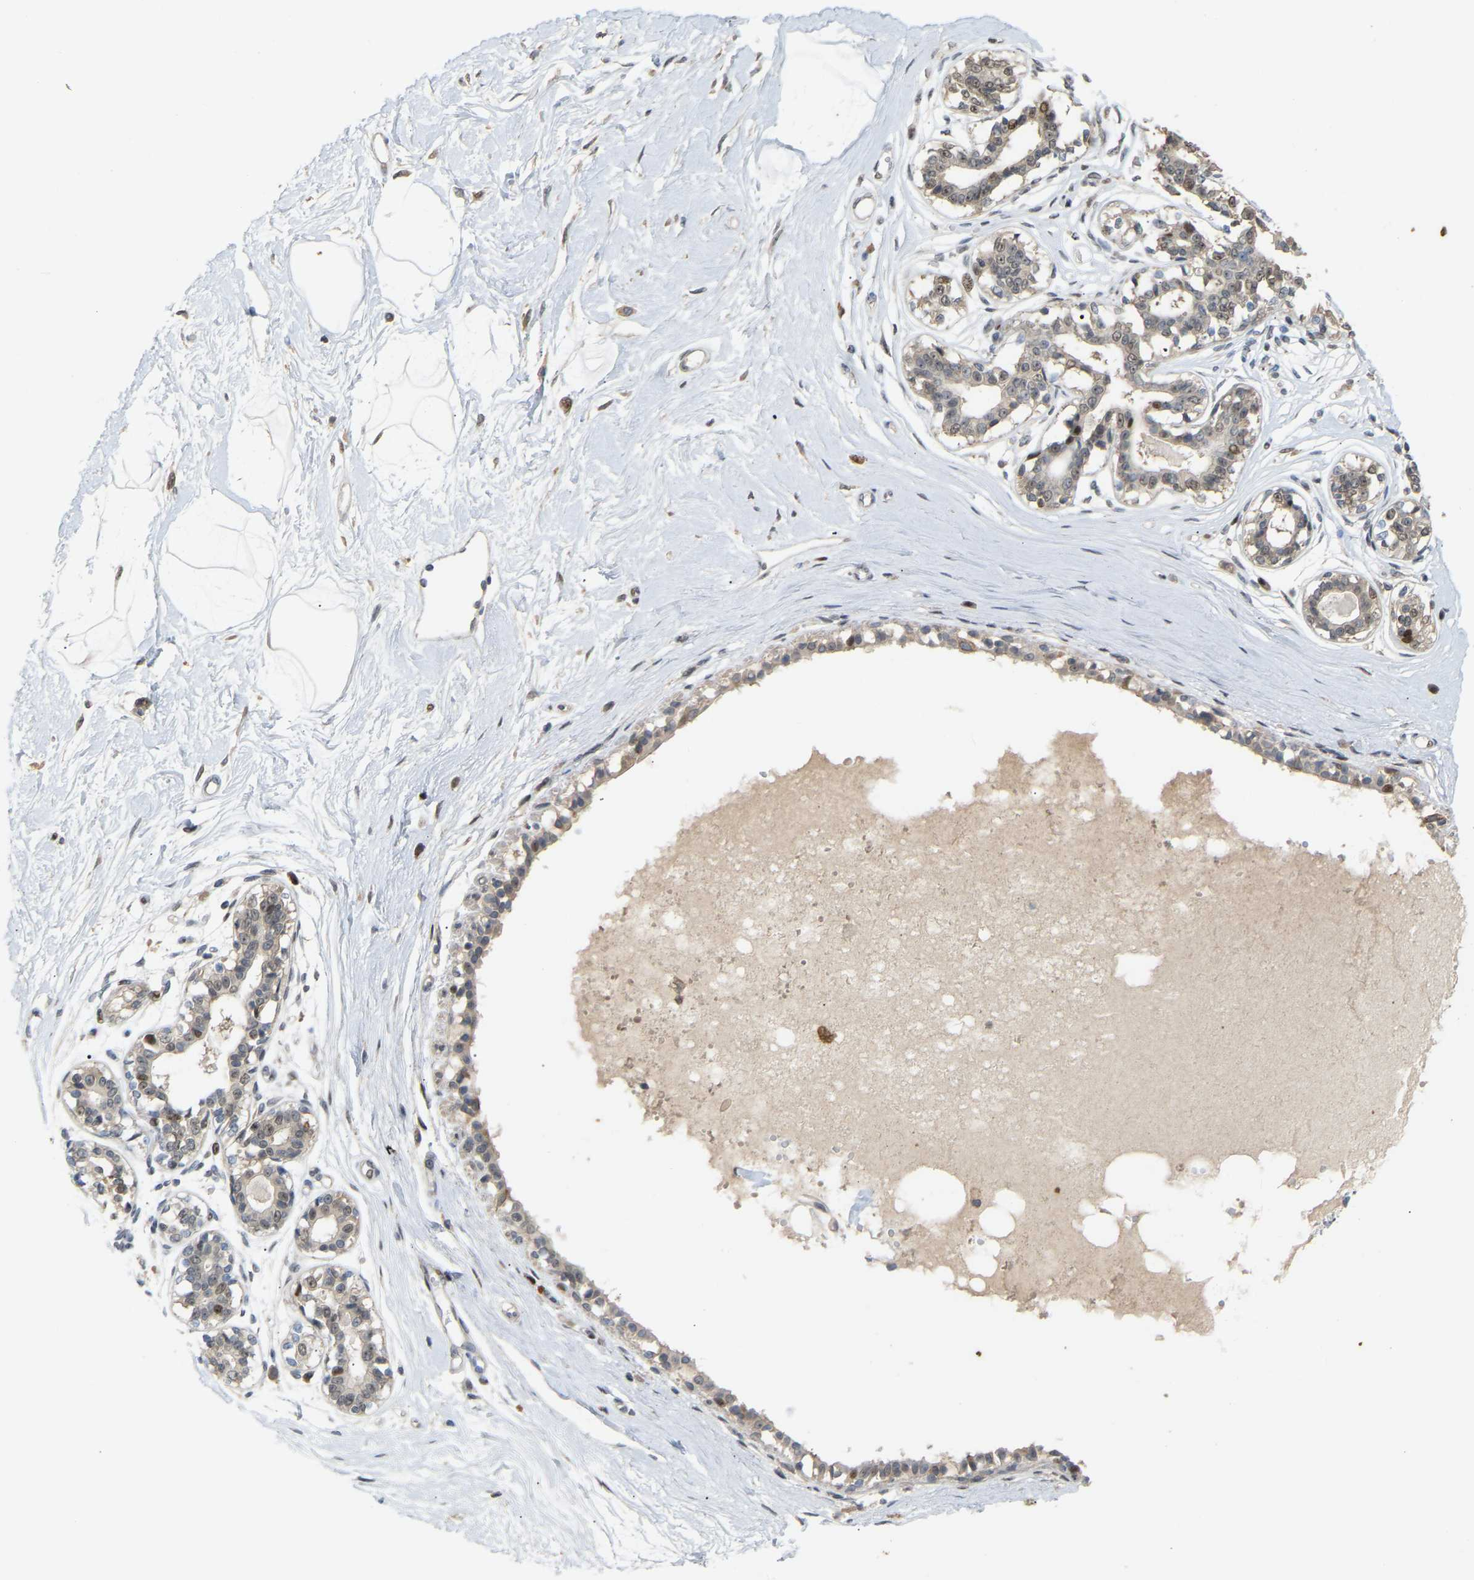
{"staining": {"intensity": "negative", "quantity": "none", "location": "none"}, "tissue": "breast", "cell_type": "Adipocytes", "image_type": "normal", "snomed": [{"axis": "morphology", "description": "Normal tissue, NOS"}, {"axis": "topography", "description": "Breast"}], "caption": "Photomicrograph shows no protein positivity in adipocytes of unremarkable breast. (Immunohistochemistry, brightfield microscopy, high magnification).", "gene": "PTPN4", "patient": {"sex": "female", "age": 45}}